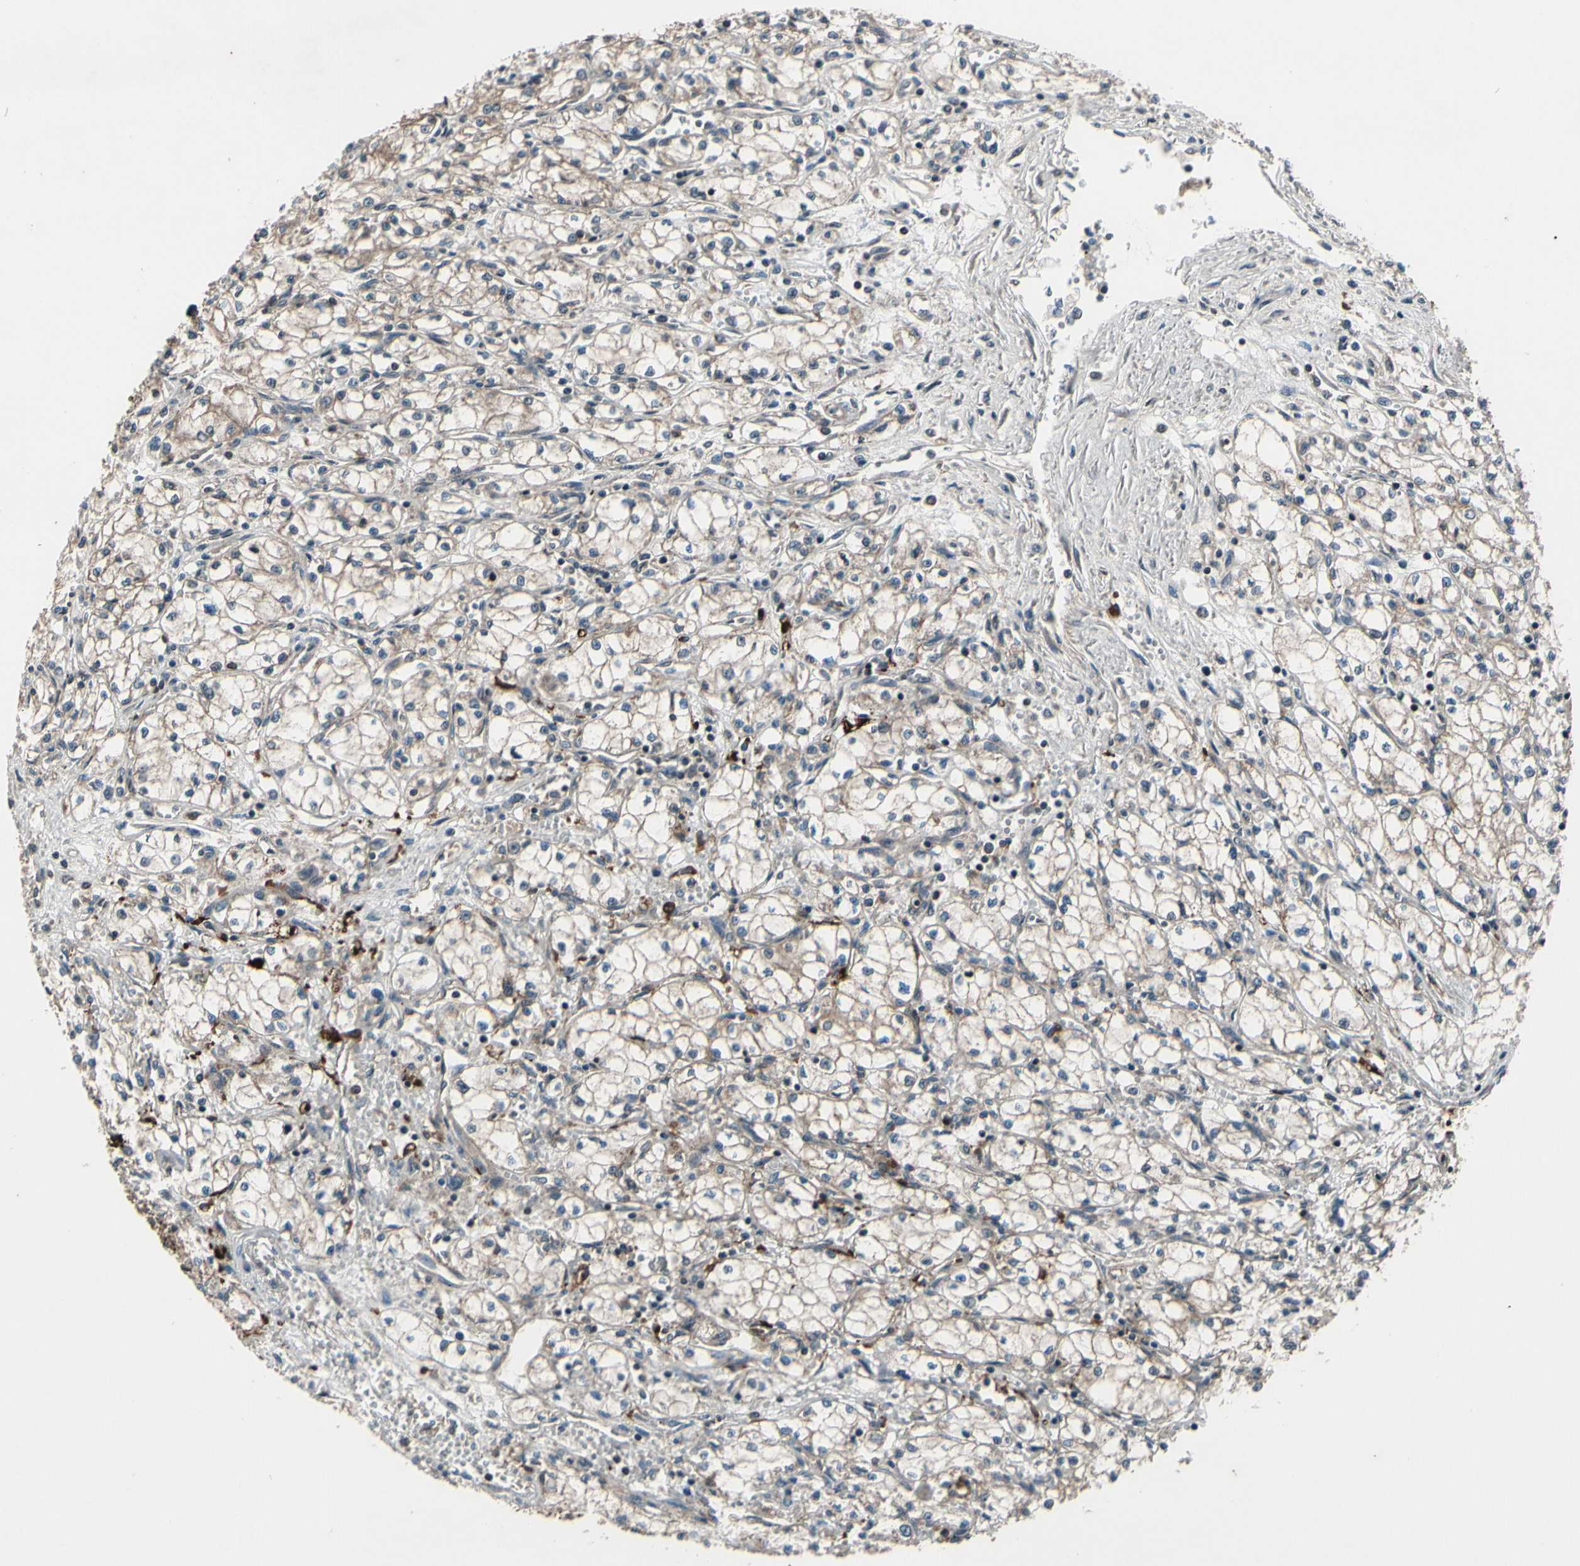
{"staining": {"intensity": "weak", "quantity": "25%-75%", "location": "cytoplasmic/membranous"}, "tissue": "renal cancer", "cell_type": "Tumor cells", "image_type": "cancer", "snomed": [{"axis": "morphology", "description": "Normal tissue, NOS"}, {"axis": "morphology", "description": "Adenocarcinoma, NOS"}, {"axis": "topography", "description": "Kidney"}], "caption": "Immunohistochemistry (IHC) photomicrograph of neoplastic tissue: human renal cancer (adenocarcinoma) stained using IHC reveals low levels of weak protein expression localized specifically in the cytoplasmic/membranous of tumor cells, appearing as a cytoplasmic/membranous brown color.", "gene": "MBTPS2", "patient": {"sex": "male", "age": 59}}